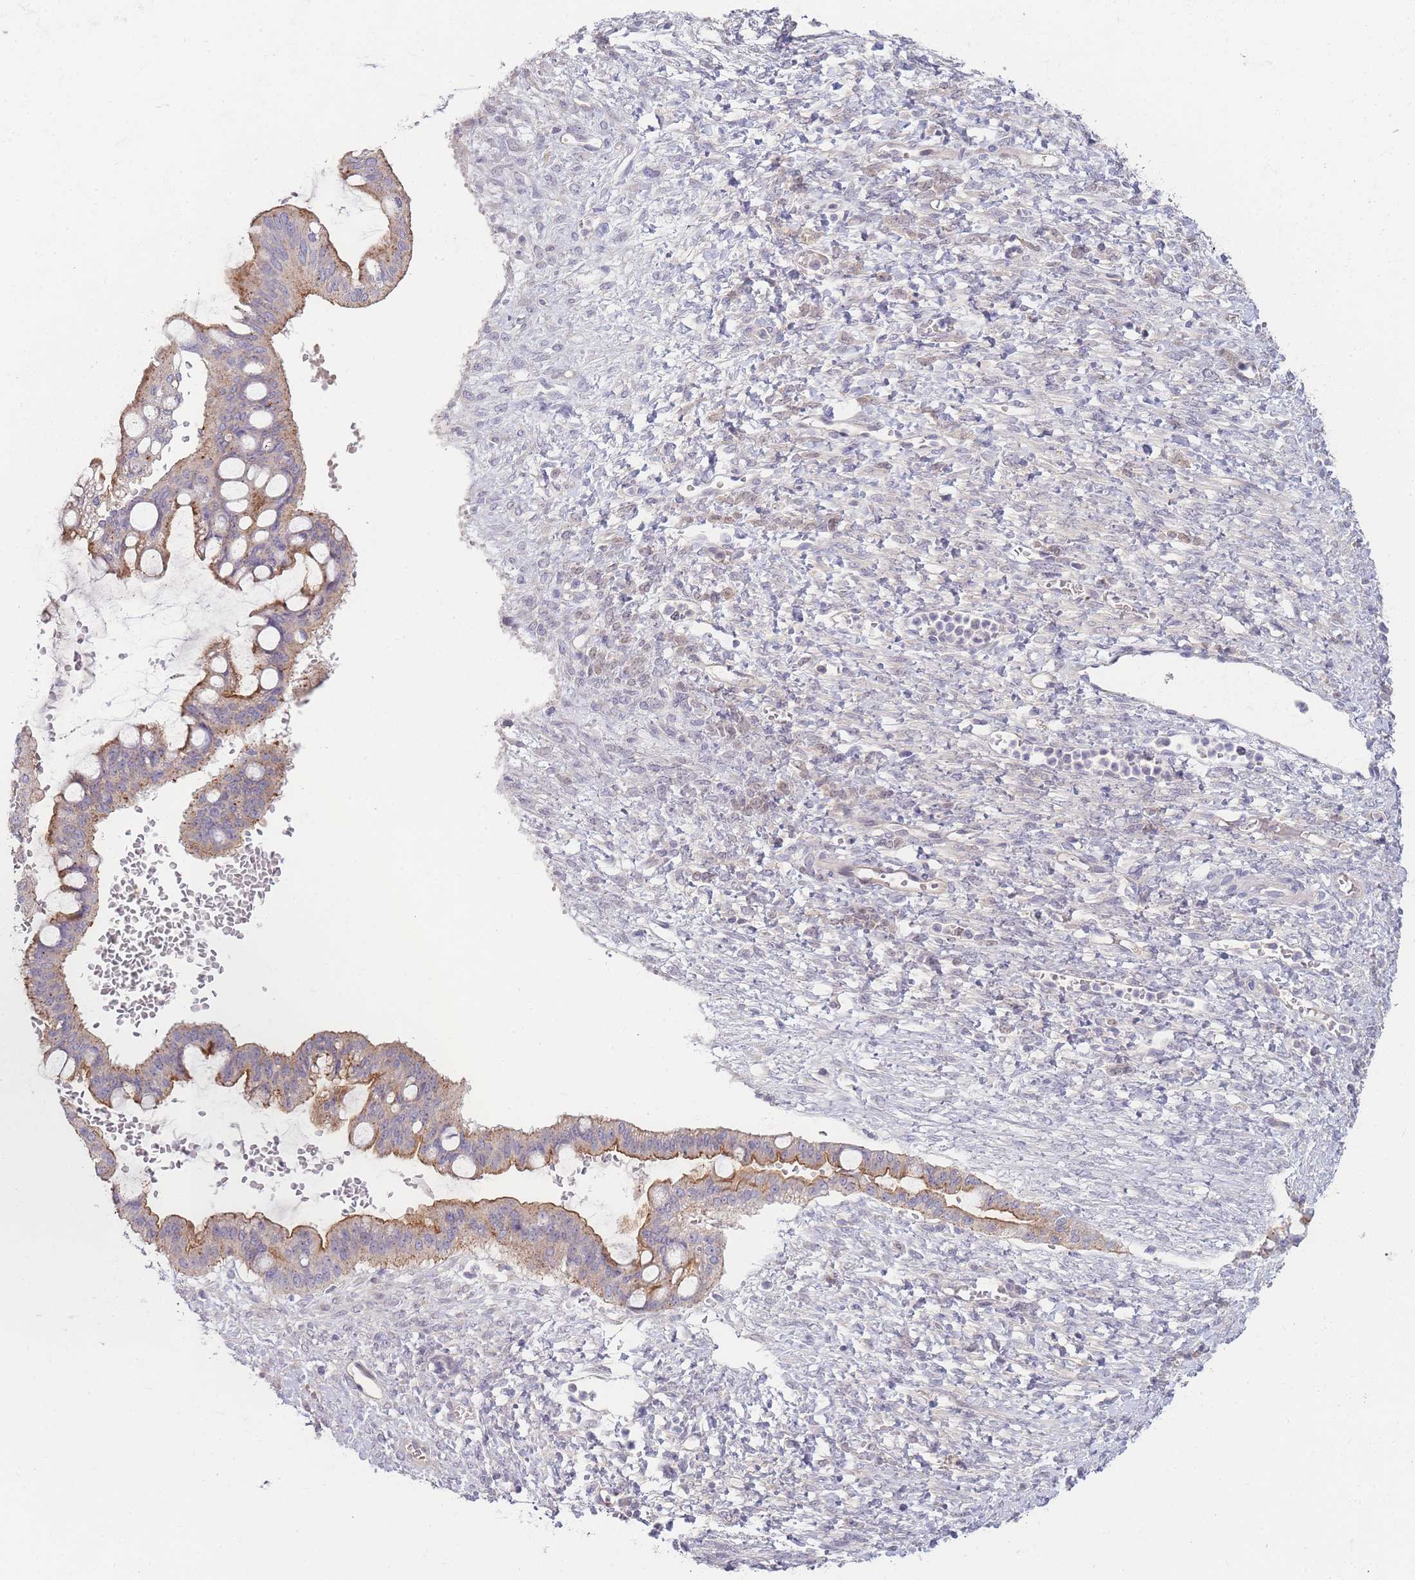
{"staining": {"intensity": "moderate", "quantity": "25%-75%", "location": "cytoplasmic/membranous"}, "tissue": "ovarian cancer", "cell_type": "Tumor cells", "image_type": "cancer", "snomed": [{"axis": "morphology", "description": "Cystadenocarcinoma, mucinous, NOS"}, {"axis": "topography", "description": "Ovary"}], "caption": "Immunohistochemical staining of human ovarian cancer (mucinous cystadenocarcinoma) demonstrates medium levels of moderate cytoplasmic/membranous protein positivity in about 25%-75% of tumor cells.", "gene": "SPHKAP", "patient": {"sex": "female", "age": 73}}